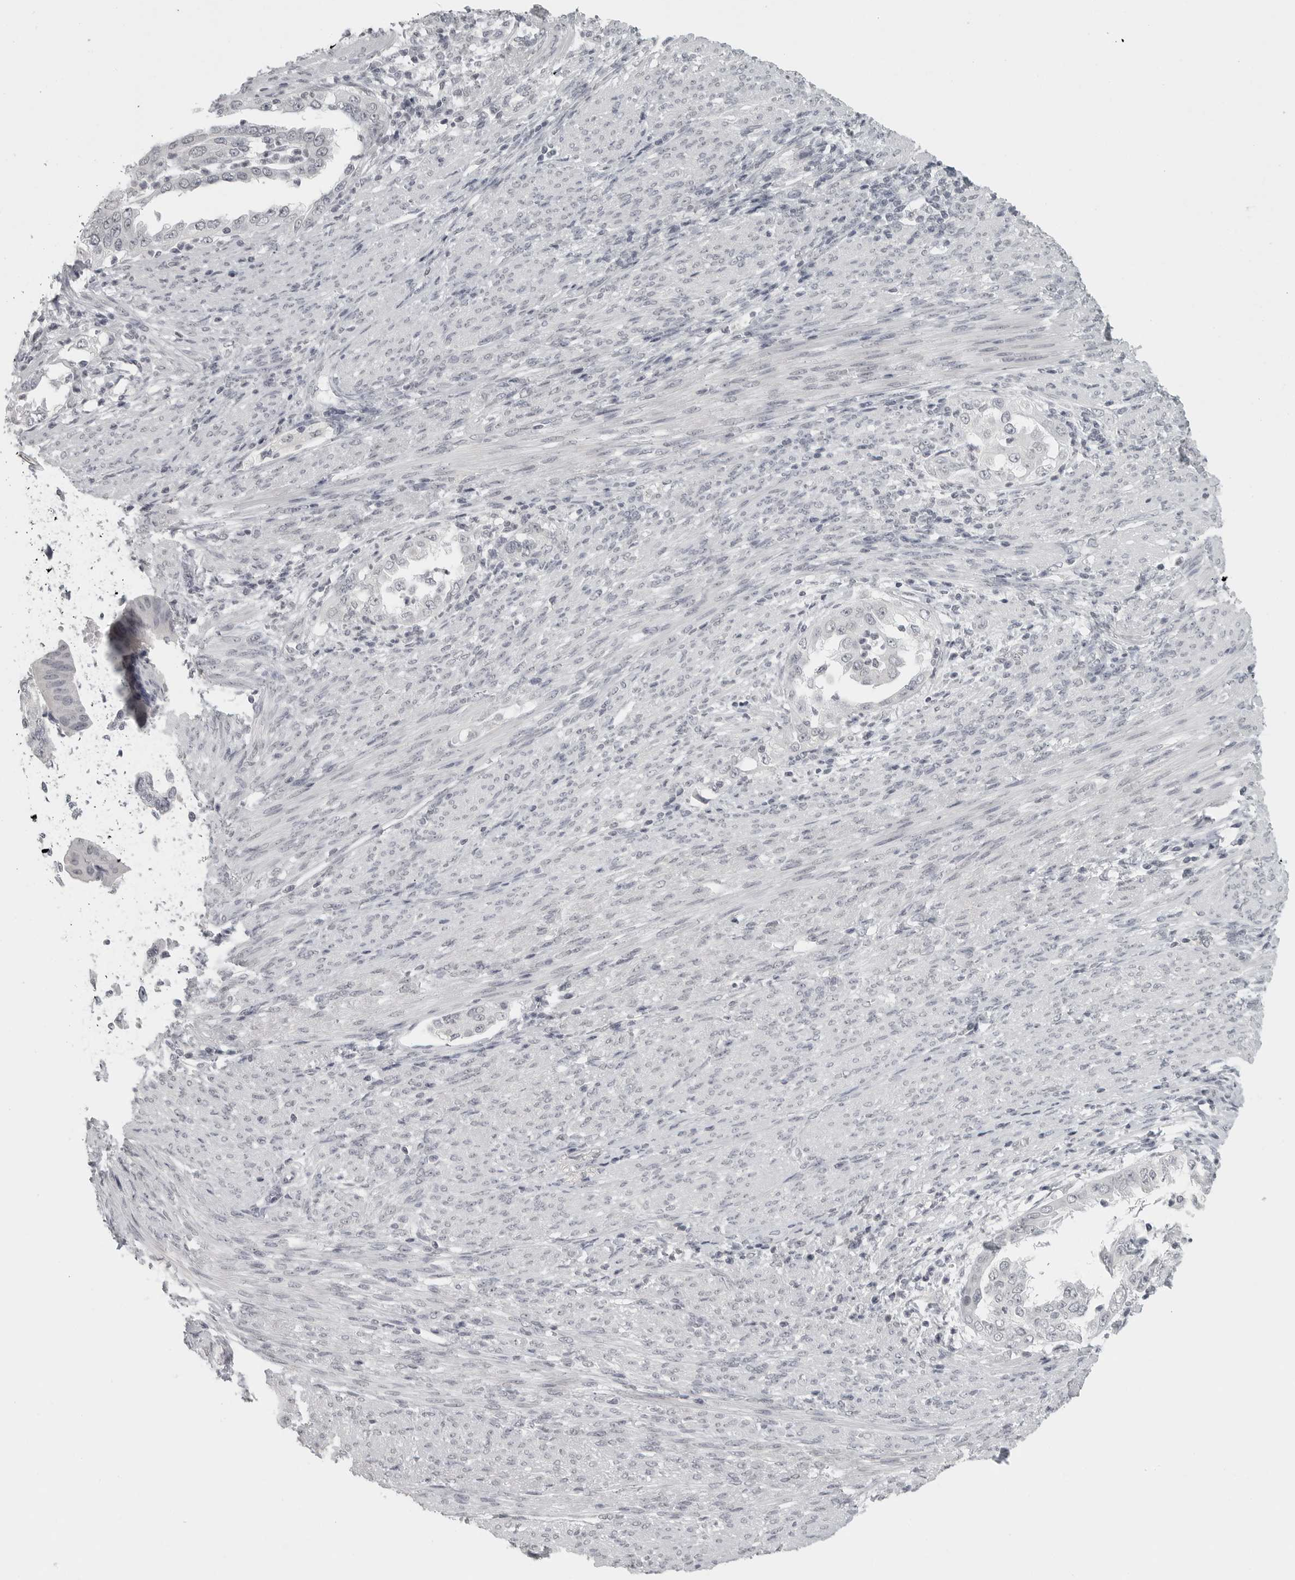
{"staining": {"intensity": "weak", "quantity": "<25%", "location": "nuclear"}, "tissue": "endometrial cancer", "cell_type": "Tumor cells", "image_type": "cancer", "snomed": [{"axis": "morphology", "description": "Adenocarcinoma, NOS"}, {"axis": "topography", "description": "Endometrium"}], "caption": "Histopathology image shows no protein positivity in tumor cells of endometrial adenocarcinoma tissue.", "gene": "BPIFA1", "patient": {"sex": "female", "age": 85}}